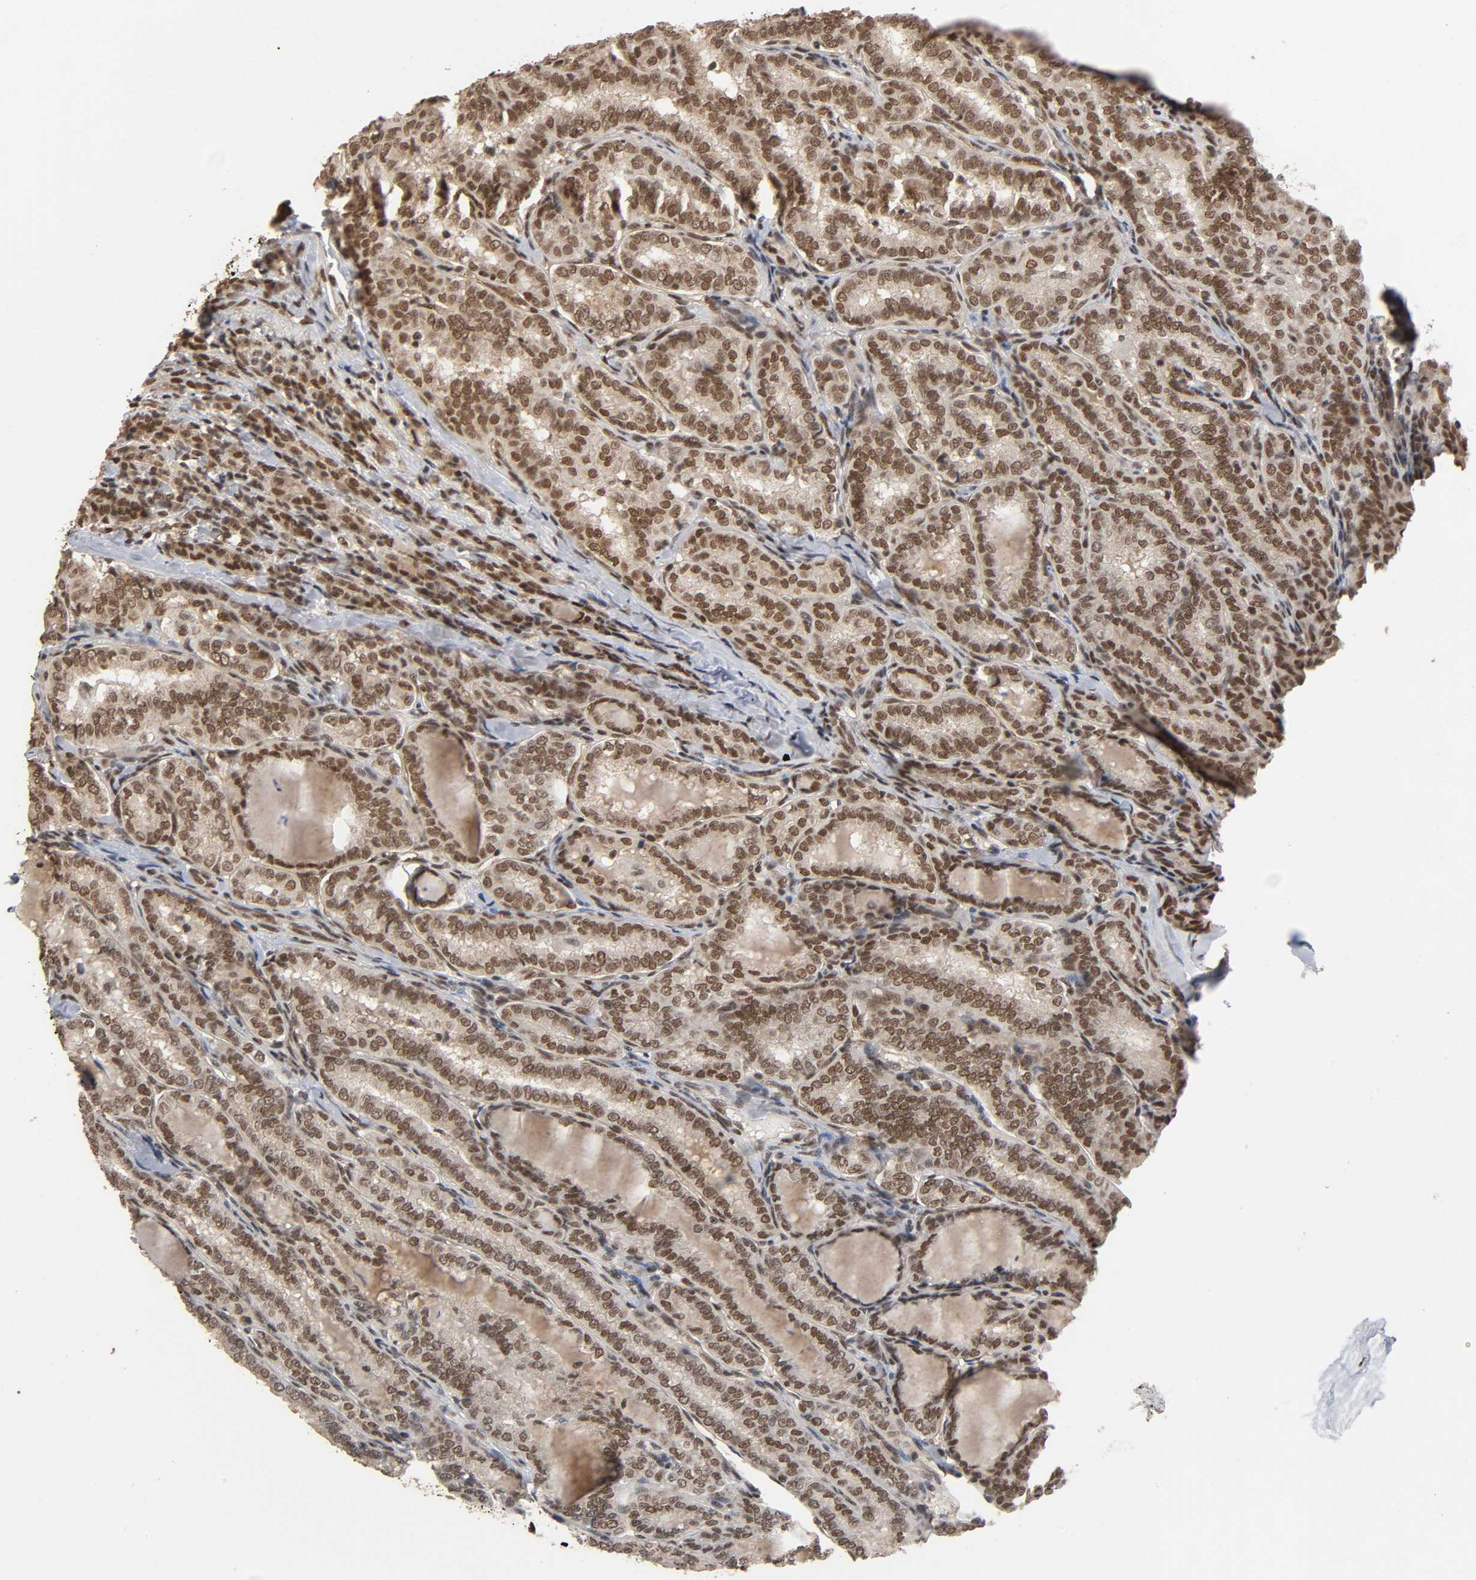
{"staining": {"intensity": "moderate", "quantity": ">75%", "location": "cytoplasmic/membranous,nuclear"}, "tissue": "thyroid cancer", "cell_type": "Tumor cells", "image_type": "cancer", "snomed": [{"axis": "morphology", "description": "Papillary adenocarcinoma, NOS"}, {"axis": "topography", "description": "Thyroid gland"}], "caption": "About >75% of tumor cells in thyroid cancer (papillary adenocarcinoma) display moderate cytoplasmic/membranous and nuclear protein staining as visualized by brown immunohistochemical staining.", "gene": "ZNF384", "patient": {"sex": "female", "age": 30}}